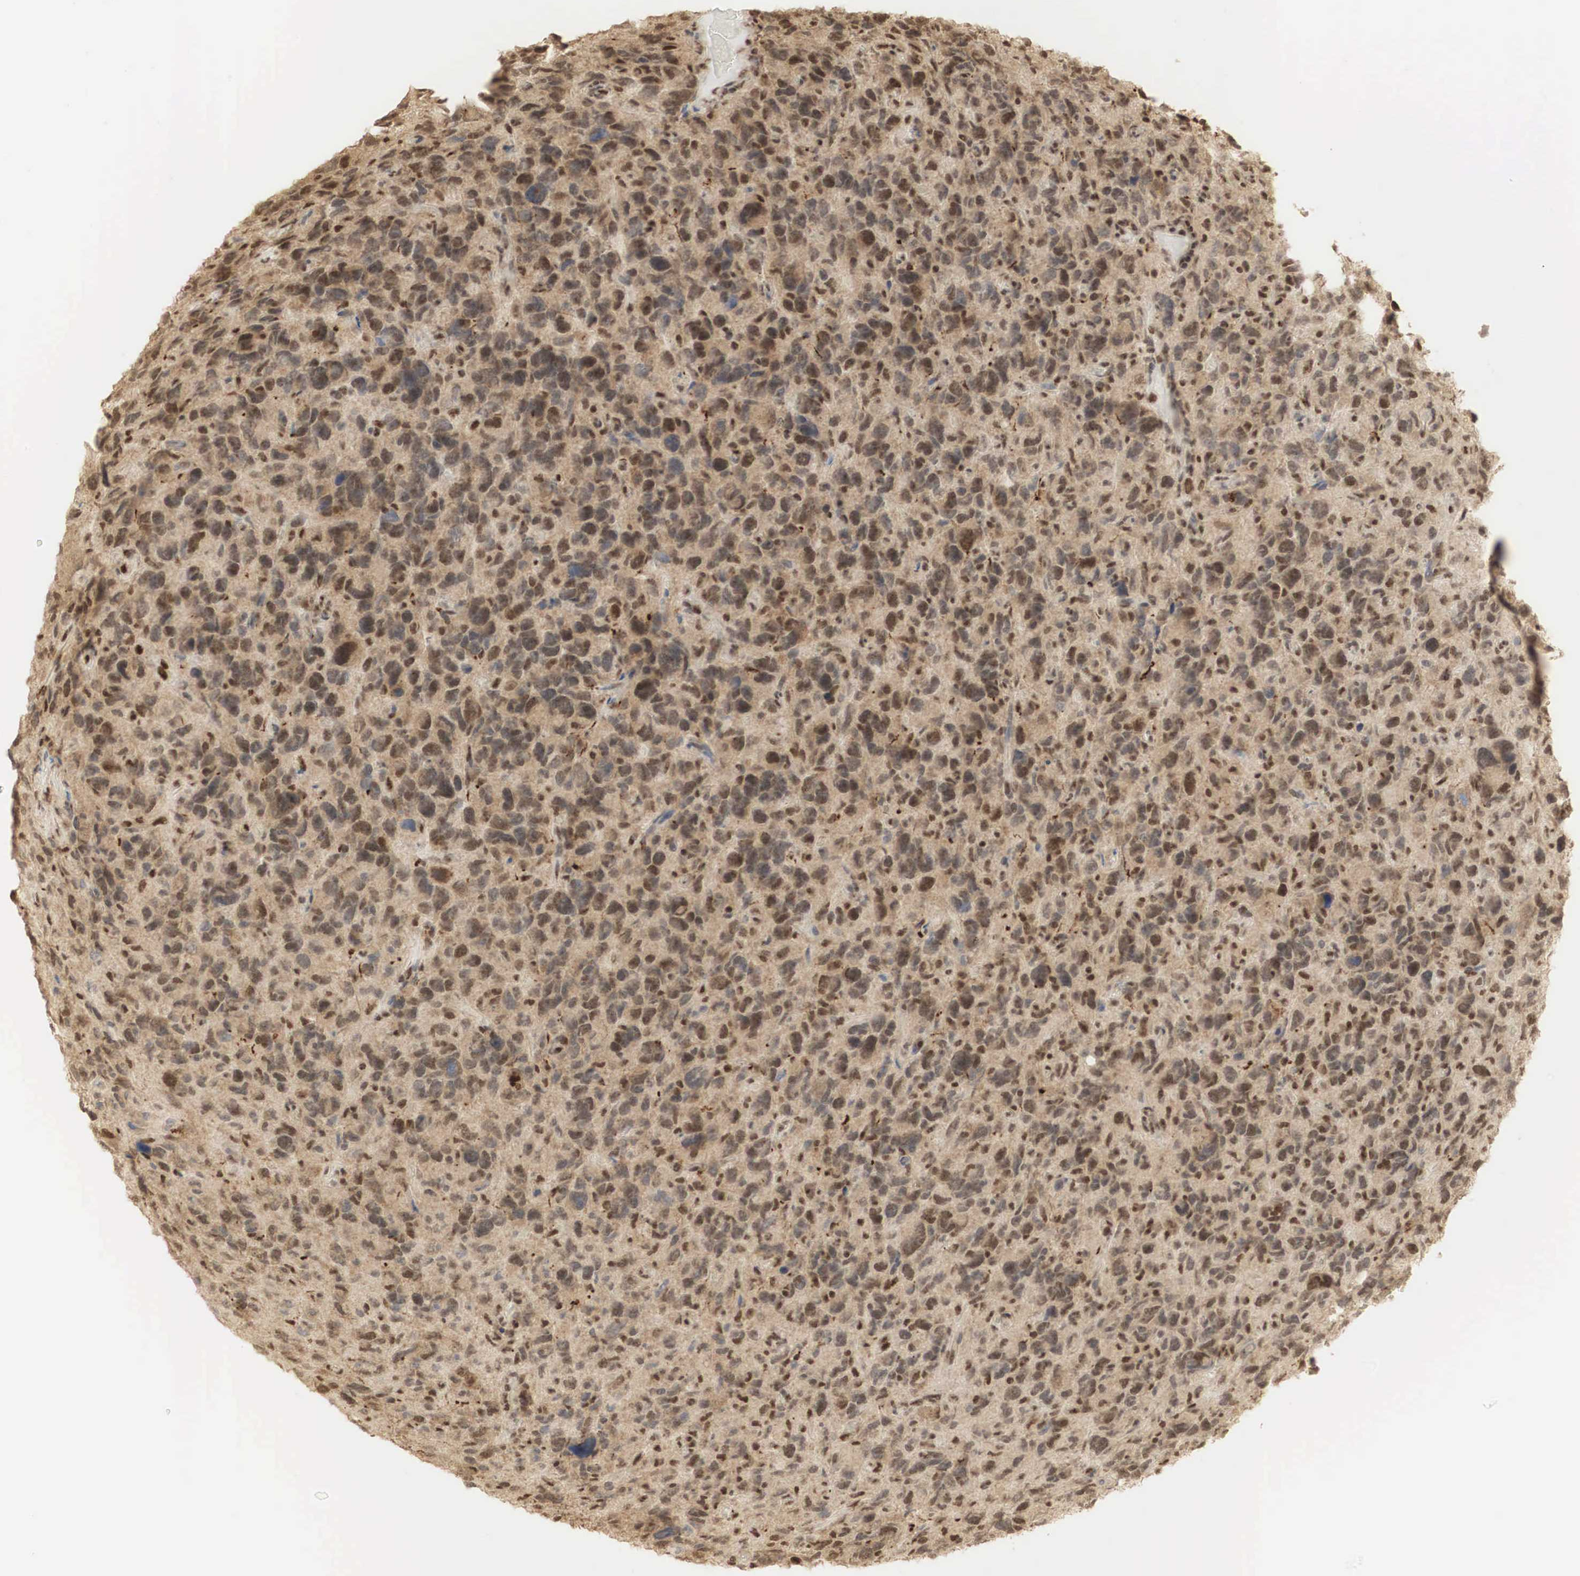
{"staining": {"intensity": "moderate", "quantity": ">75%", "location": "cytoplasmic/membranous,nuclear"}, "tissue": "glioma", "cell_type": "Tumor cells", "image_type": "cancer", "snomed": [{"axis": "morphology", "description": "Glioma, malignant, High grade"}, {"axis": "topography", "description": "Brain"}], "caption": "Glioma tissue demonstrates moderate cytoplasmic/membranous and nuclear expression in about >75% of tumor cells, visualized by immunohistochemistry. Using DAB (3,3'-diaminobenzidine) (brown) and hematoxylin (blue) stains, captured at high magnification using brightfield microscopy.", "gene": "RNF113A", "patient": {"sex": "female", "age": 60}}